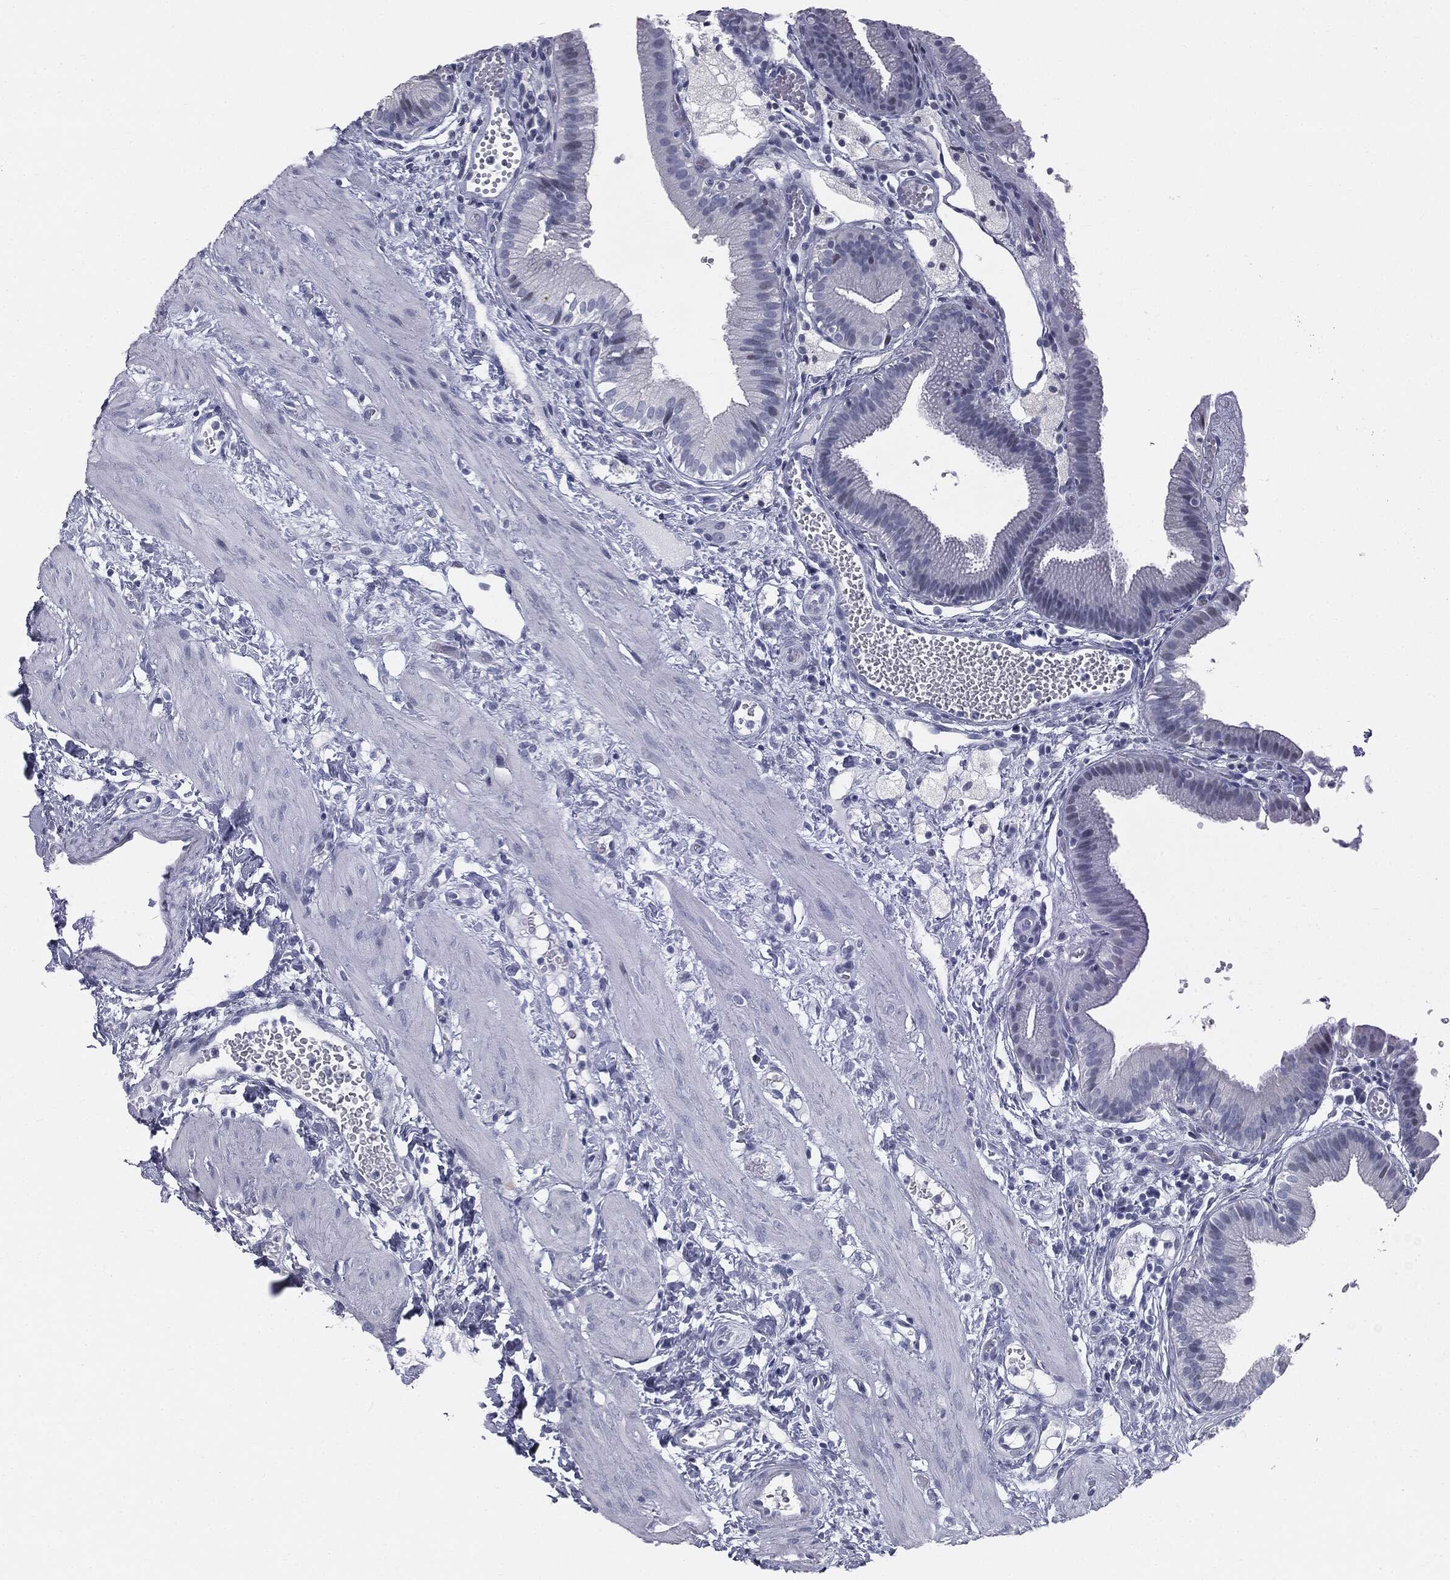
{"staining": {"intensity": "negative", "quantity": "none", "location": "none"}, "tissue": "gallbladder", "cell_type": "Glandular cells", "image_type": "normal", "snomed": [{"axis": "morphology", "description": "Normal tissue, NOS"}, {"axis": "topography", "description": "Gallbladder"}], "caption": "An immunohistochemistry photomicrograph of benign gallbladder is shown. There is no staining in glandular cells of gallbladder.", "gene": "TPO", "patient": {"sex": "female", "age": 24}}